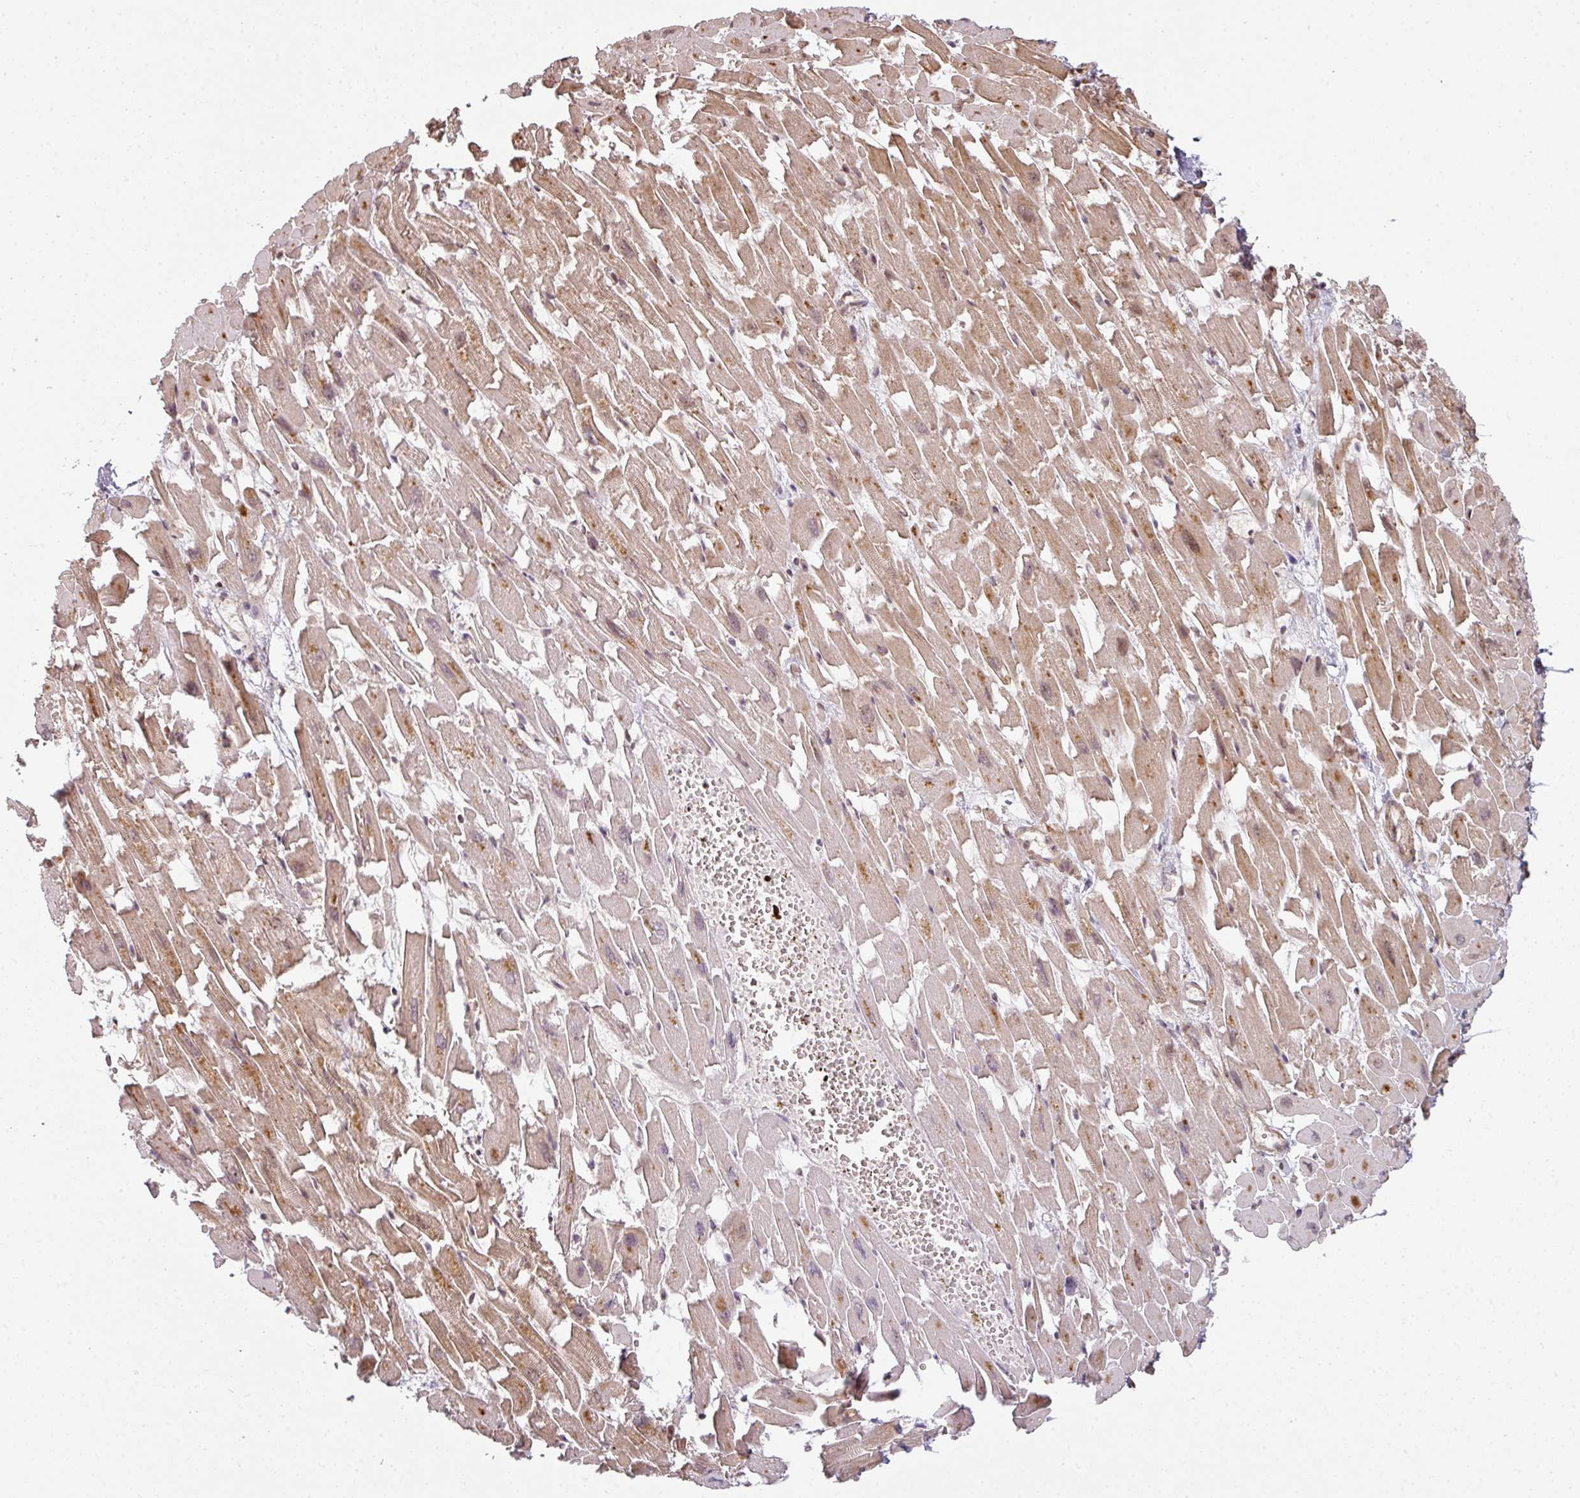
{"staining": {"intensity": "moderate", "quantity": ">75%", "location": "cytoplasmic/membranous"}, "tissue": "heart muscle", "cell_type": "Cardiomyocytes", "image_type": "normal", "snomed": [{"axis": "morphology", "description": "Normal tissue, NOS"}, {"axis": "topography", "description": "Heart"}], "caption": "Unremarkable heart muscle was stained to show a protein in brown. There is medium levels of moderate cytoplasmic/membranous expression in approximately >75% of cardiomyocytes. (DAB (3,3'-diaminobenzidine) = brown stain, brightfield microscopy at high magnification).", "gene": "SIK3", "patient": {"sex": "female", "age": 64}}